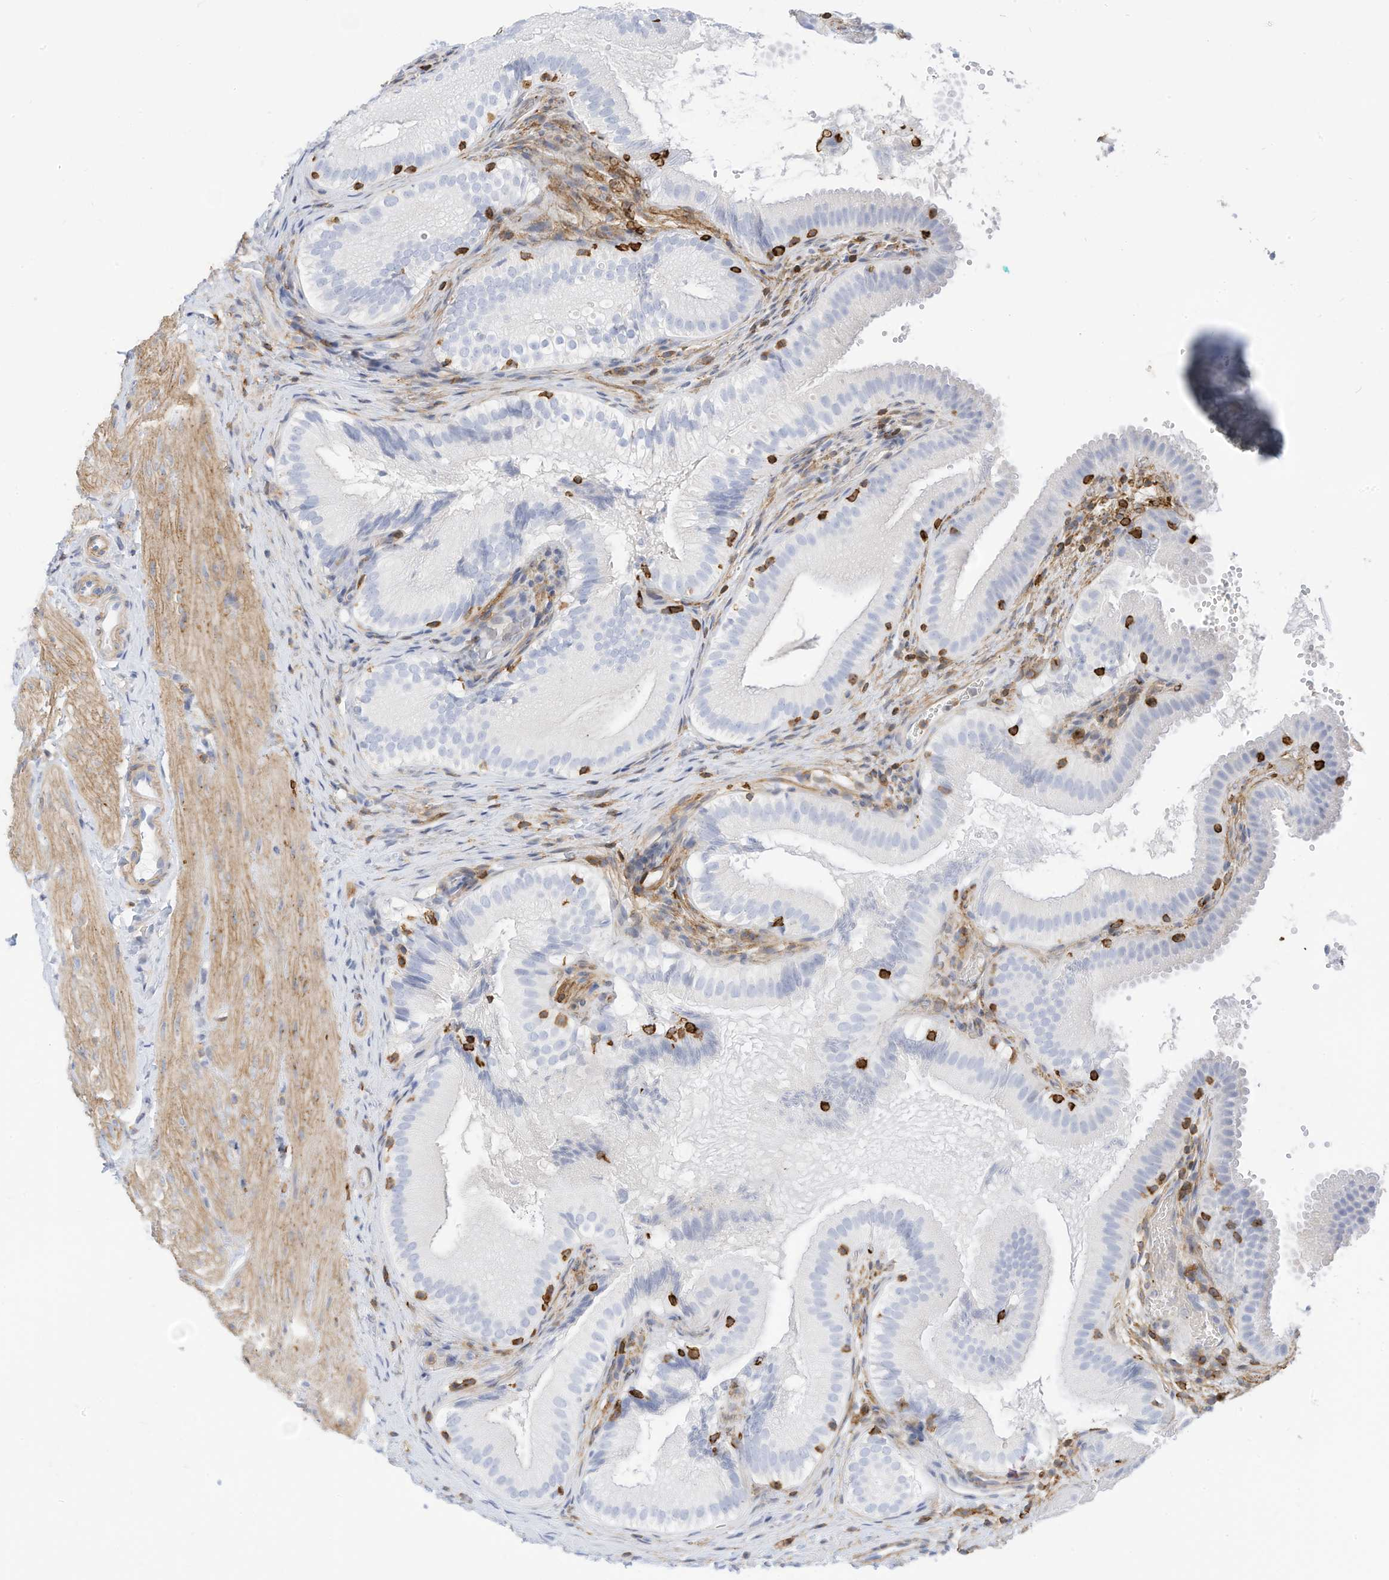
{"staining": {"intensity": "negative", "quantity": "none", "location": "none"}, "tissue": "gallbladder", "cell_type": "Glandular cells", "image_type": "normal", "snomed": [{"axis": "morphology", "description": "Normal tissue, NOS"}, {"axis": "topography", "description": "Gallbladder"}], "caption": "DAB (3,3'-diaminobenzidine) immunohistochemical staining of benign human gallbladder displays no significant staining in glandular cells. (IHC, brightfield microscopy, high magnification).", "gene": "TXNDC9", "patient": {"sex": "female", "age": 30}}